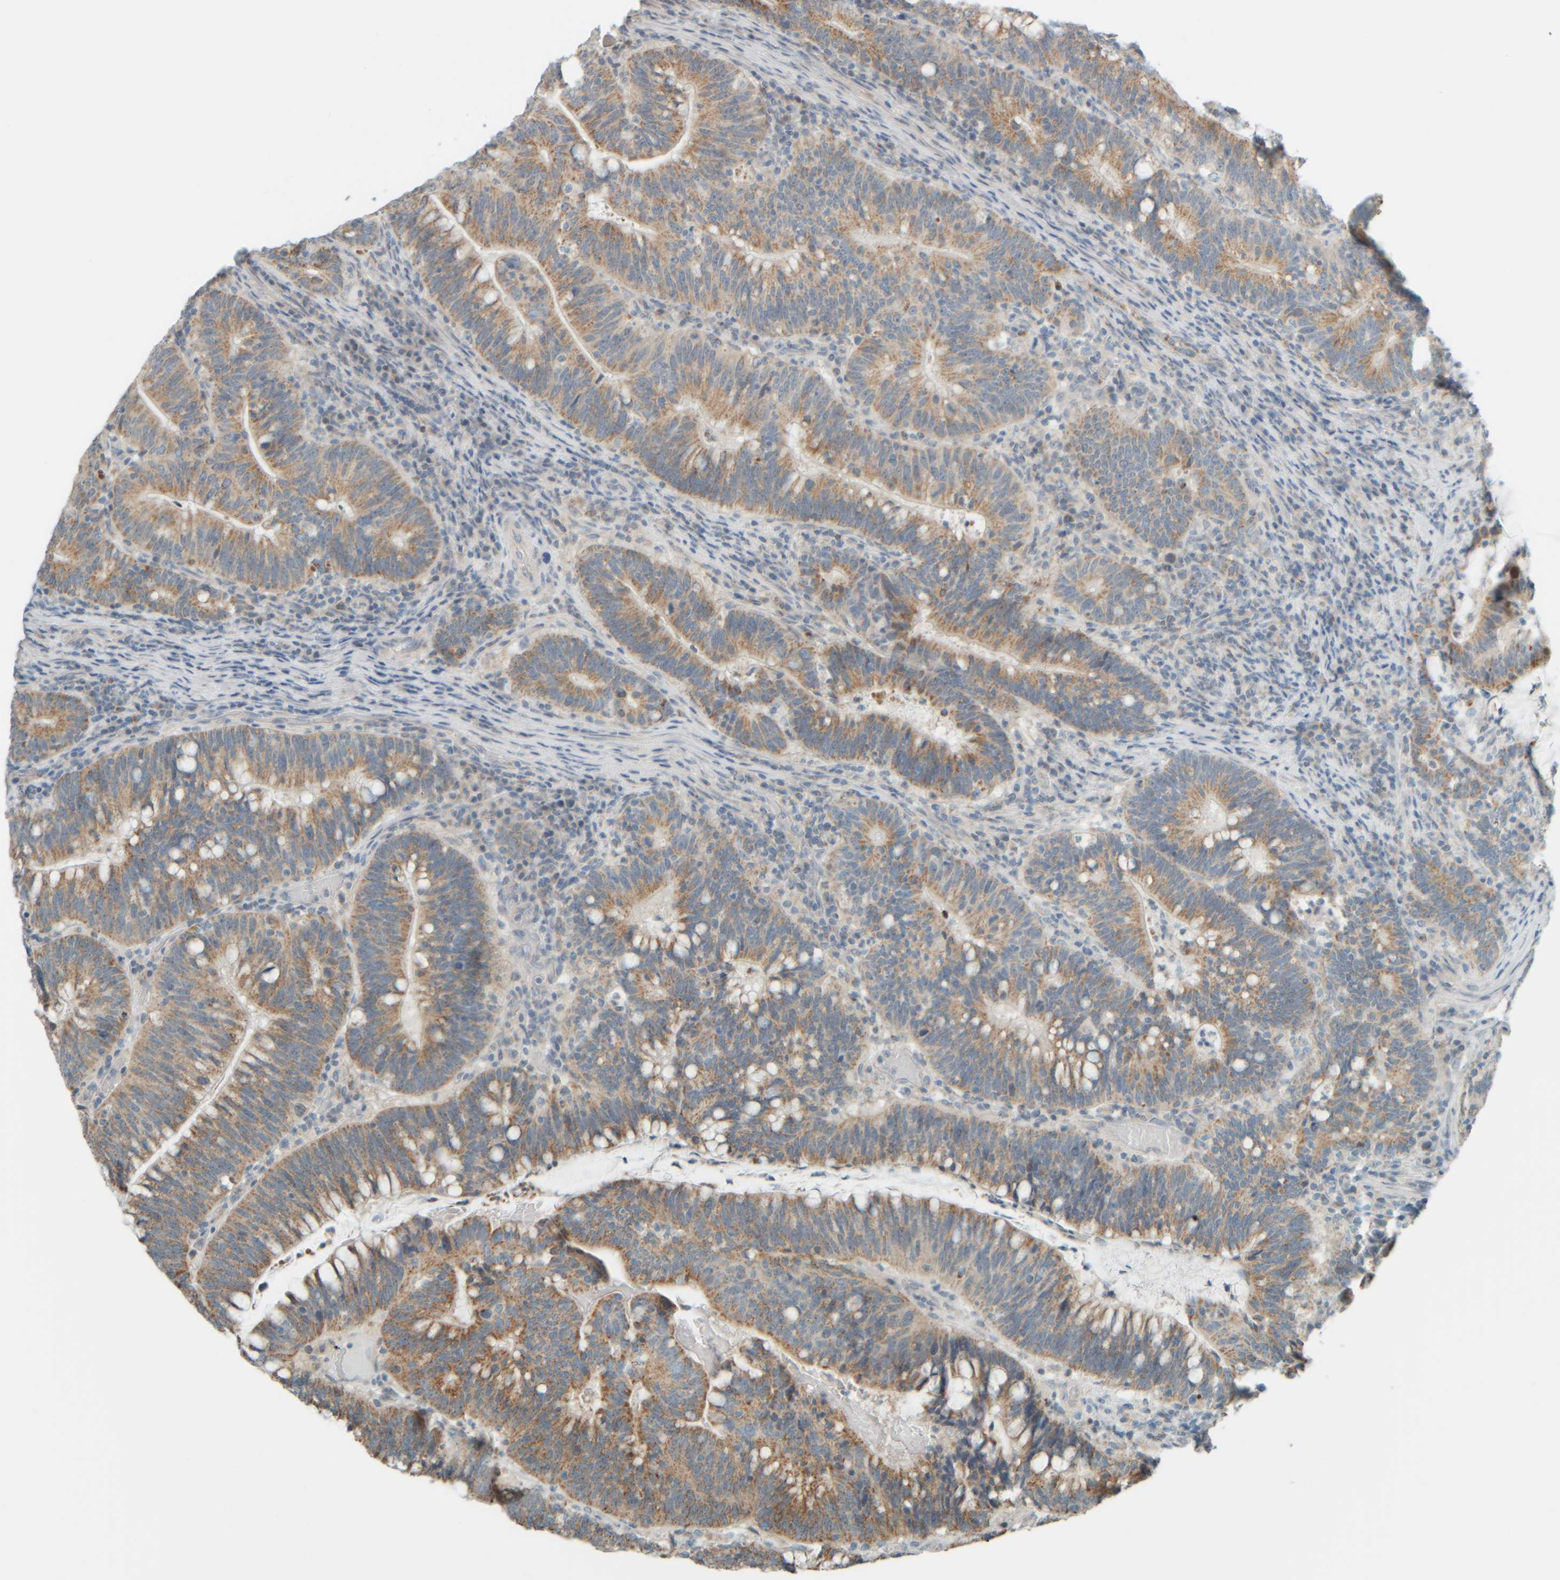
{"staining": {"intensity": "moderate", "quantity": ">75%", "location": "cytoplasmic/membranous"}, "tissue": "colorectal cancer", "cell_type": "Tumor cells", "image_type": "cancer", "snomed": [{"axis": "morphology", "description": "Adenocarcinoma, NOS"}, {"axis": "topography", "description": "Colon"}], "caption": "DAB (3,3'-diaminobenzidine) immunohistochemical staining of human colorectal adenocarcinoma displays moderate cytoplasmic/membranous protein expression in about >75% of tumor cells.", "gene": "PTGES3L-AARSD1", "patient": {"sex": "female", "age": 66}}